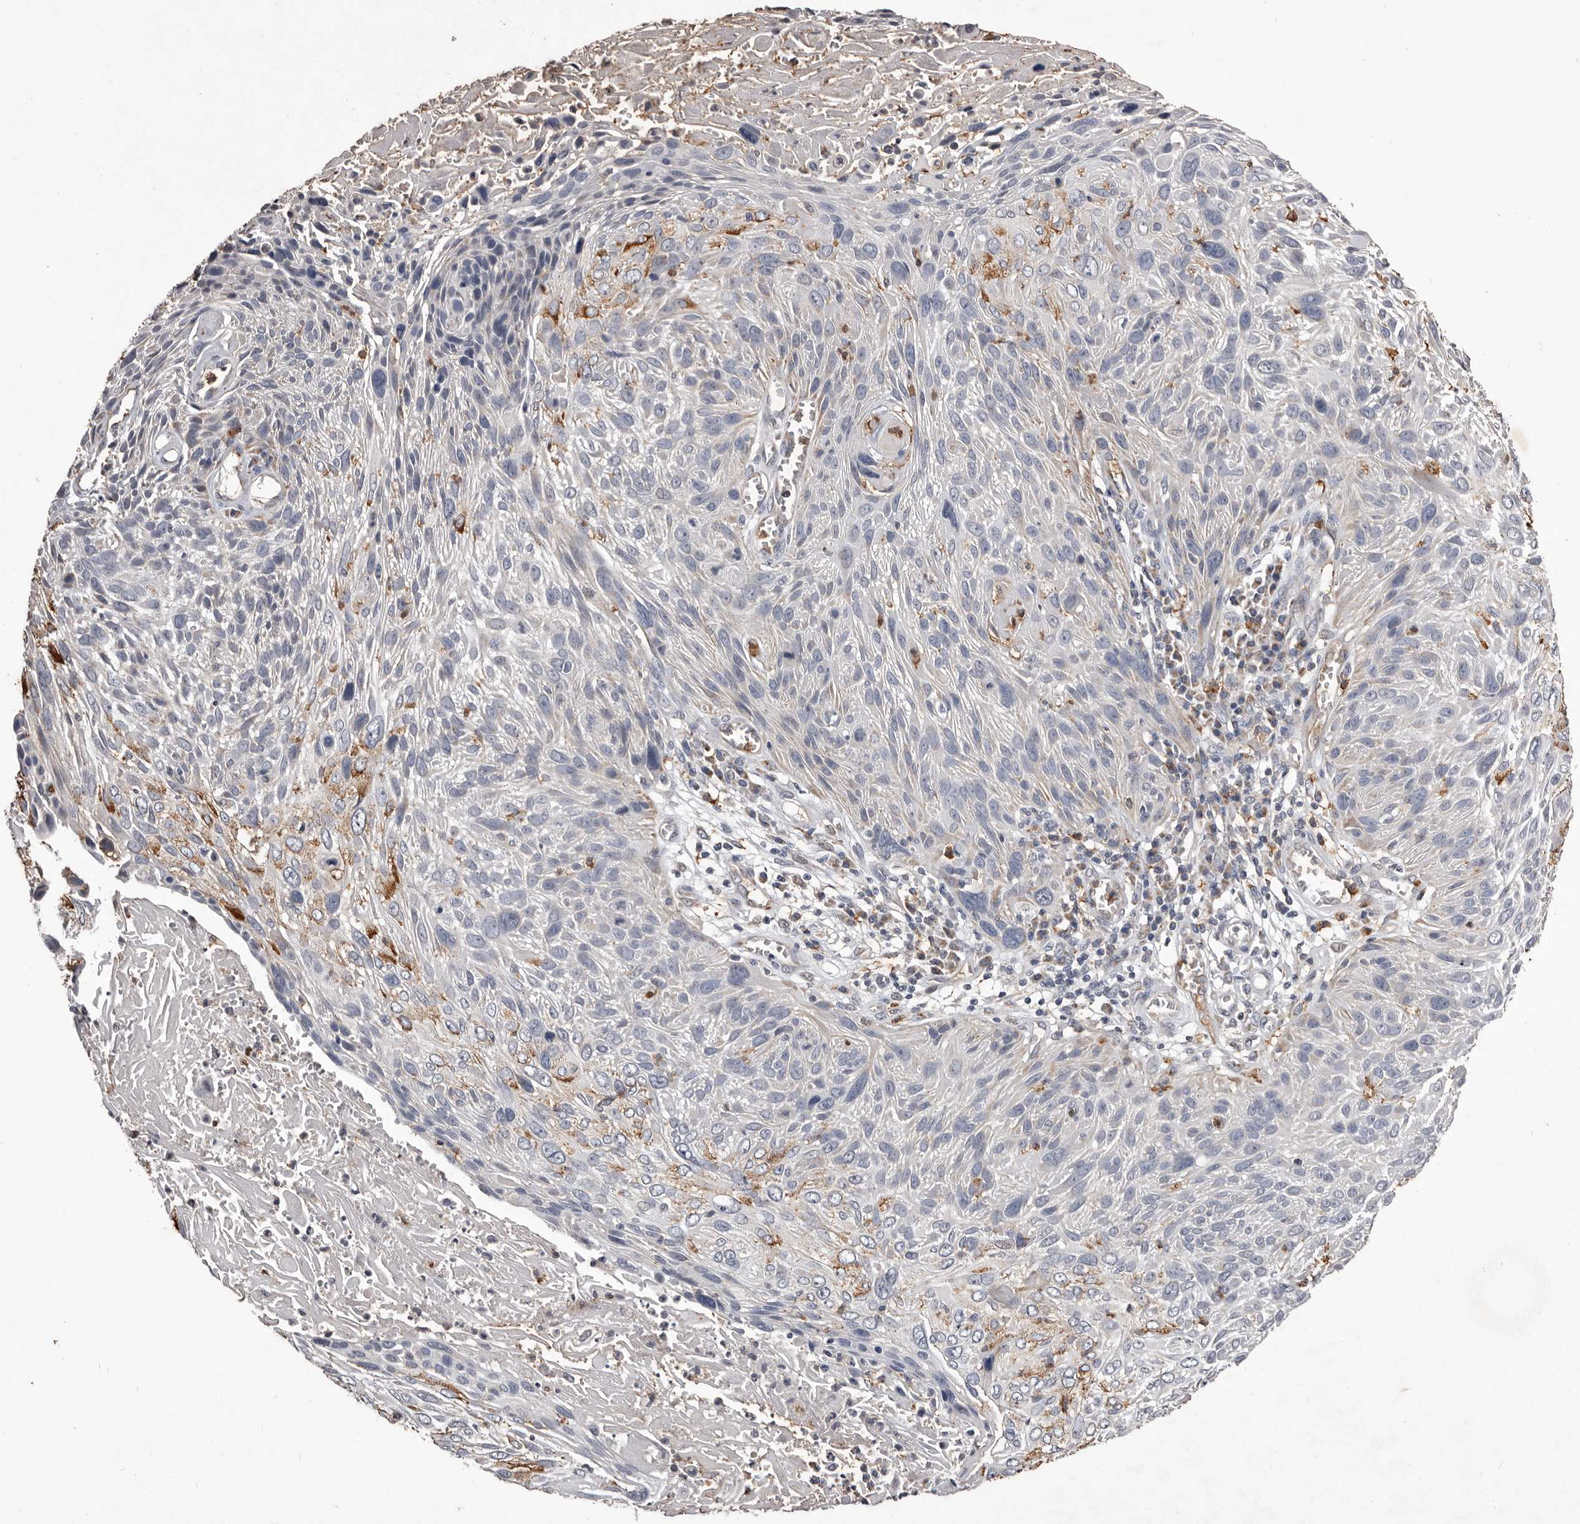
{"staining": {"intensity": "moderate", "quantity": "<25%", "location": "cytoplasmic/membranous"}, "tissue": "cervical cancer", "cell_type": "Tumor cells", "image_type": "cancer", "snomed": [{"axis": "morphology", "description": "Squamous cell carcinoma, NOS"}, {"axis": "topography", "description": "Cervix"}], "caption": "Protein expression analysis of squamous cell carcinoma (cervical) displays moderate cytoplasmic/membranous positivity in approximately <25% of tumor cells.", "gene": "CXCL14", "patient": {"sex": "female", "age": 51}}